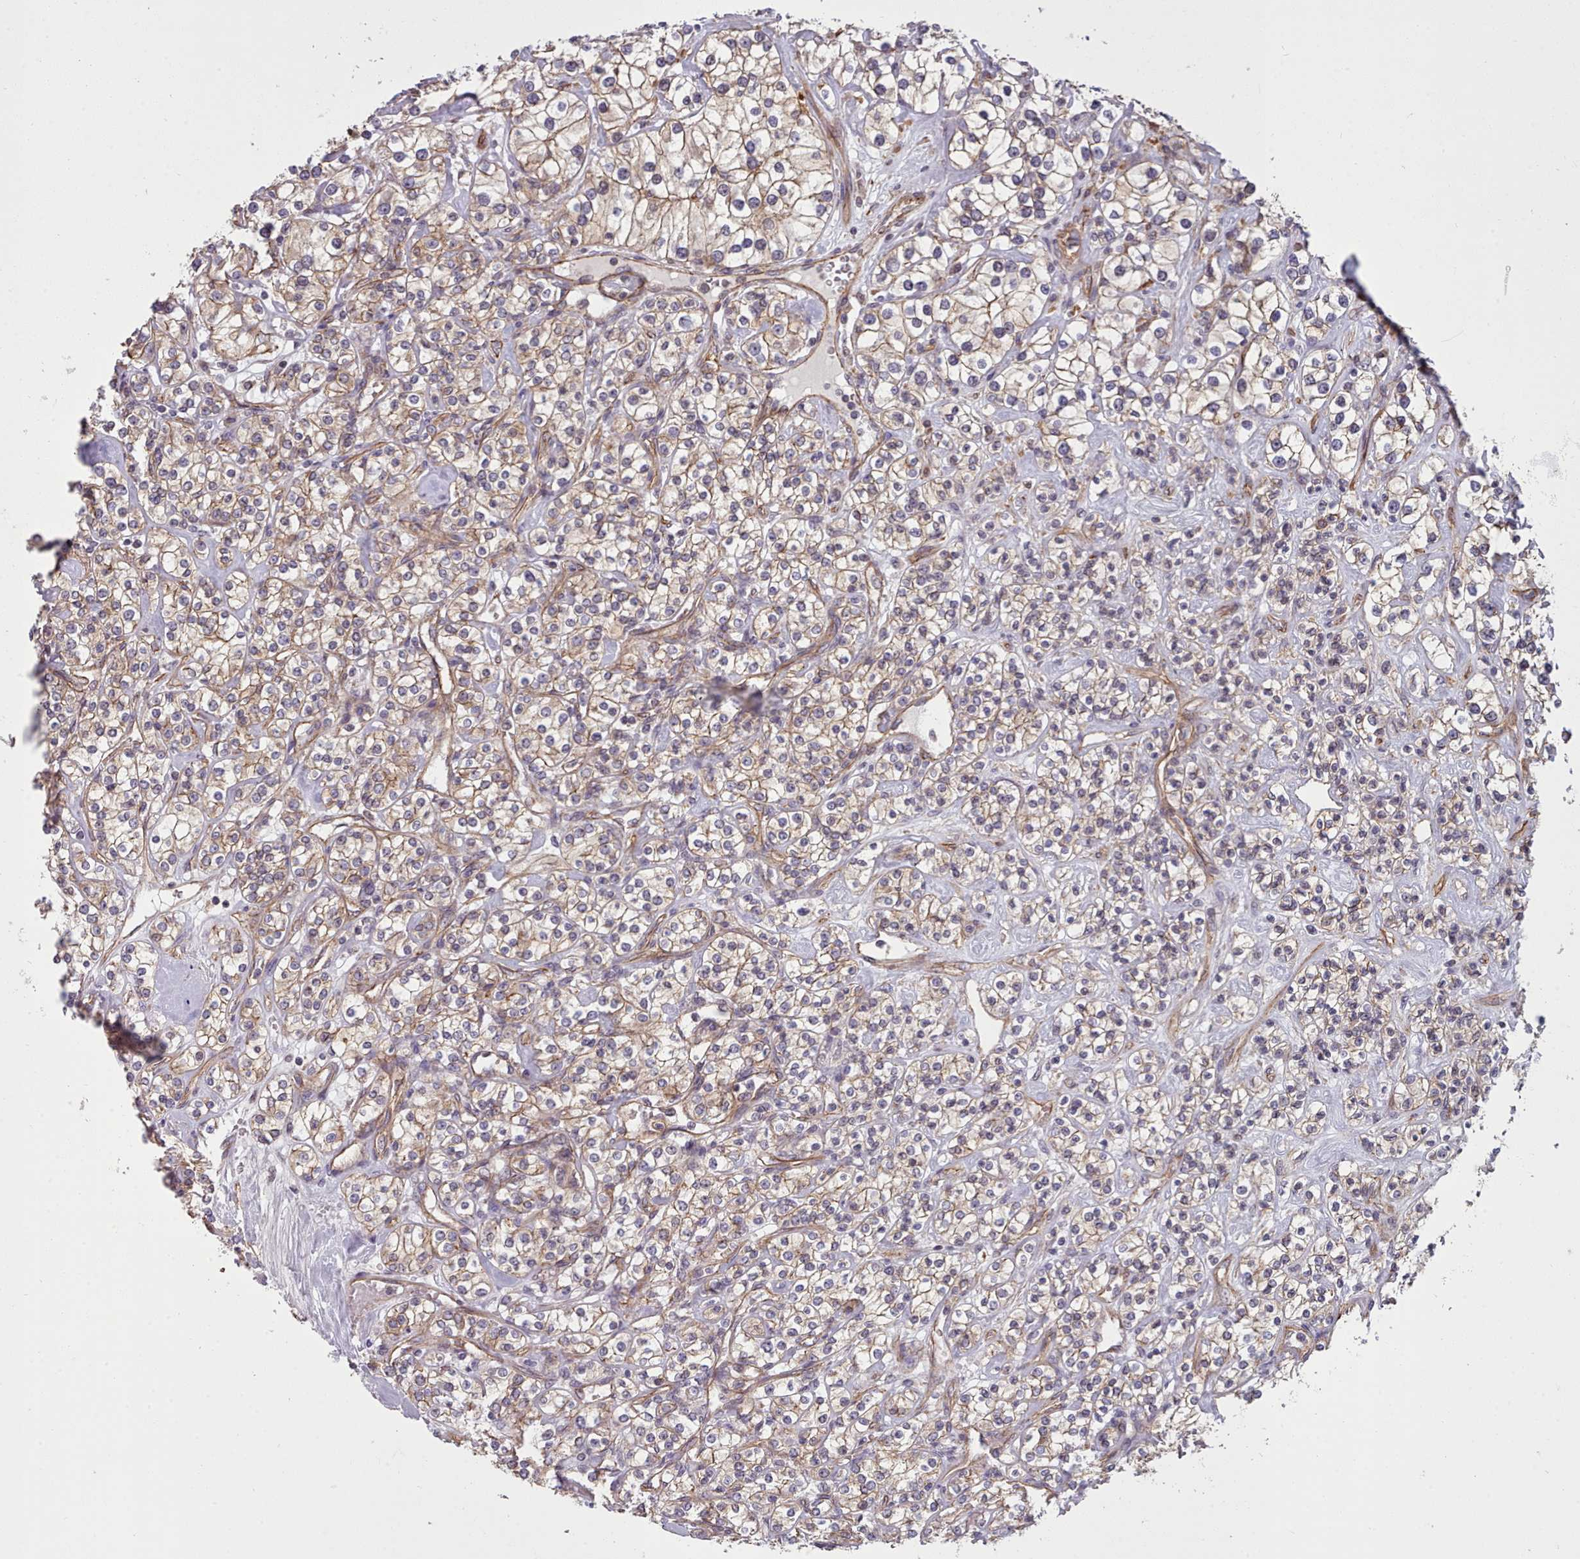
{"staining": {"intensity": "weak", "quantity": ">75%", "location": "cytoplasmic/membranous"}, "tissue": "renal cancer", "cell_type": "Tumor cells", "image_type": "cancer", "snomed": [{"axis": "morphology", "description": "Adenocarcinoma, NOS"}, {"axis": "topography", "description": "Kidney"}], "caption": "IHC of human renal cancer exhibits low levels of weak cytoplasmic/membranous expression in approximately >75% of tumor cells.", "gene": "MRPL46", "patient": {"sex": "male", "age": 77}}